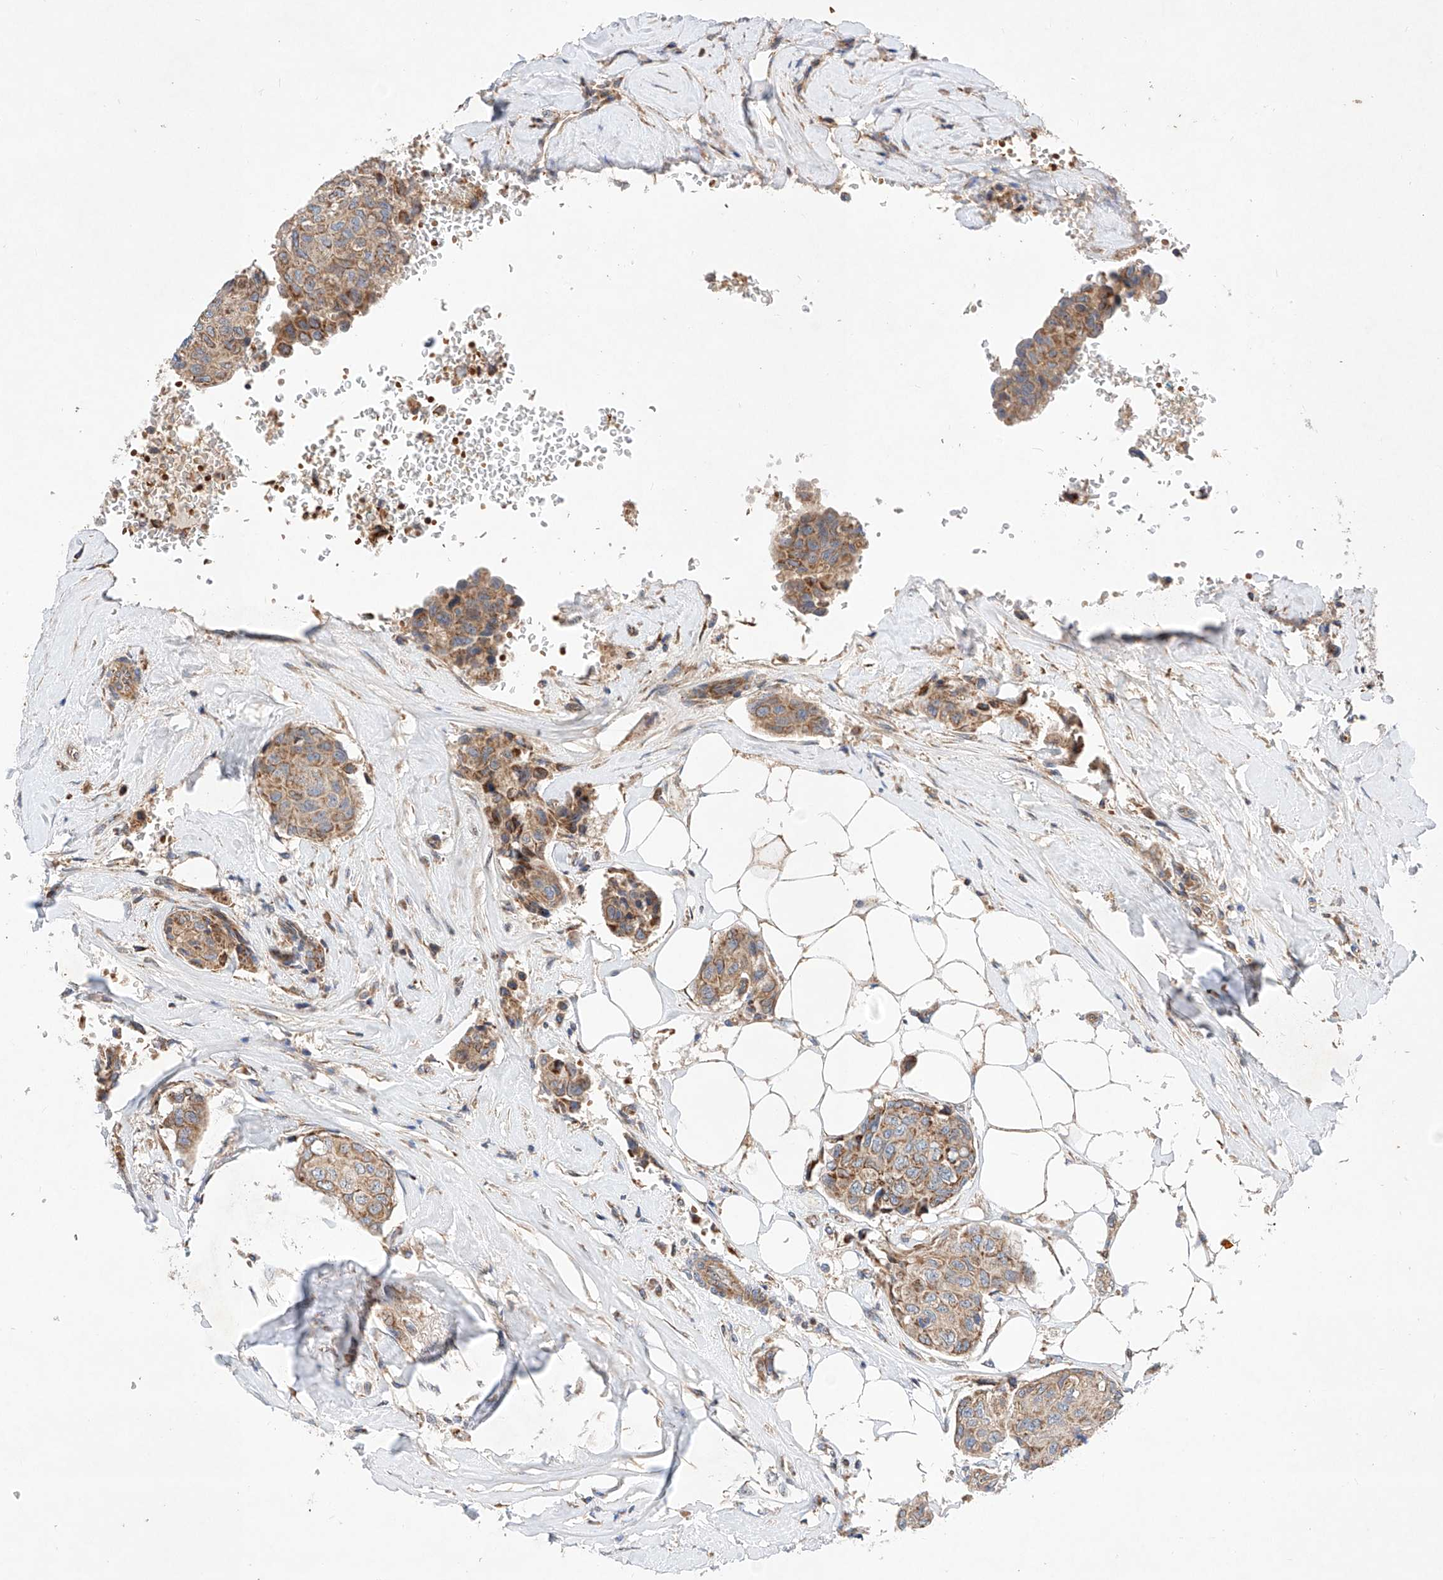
{"staining": {"intensity": "moderate", "quantity": ">75%", "location": "cytoplasmic/membranous"}, "tissue": "breast cancer", "cell_type": "Tumor cells", "image_type": "cancer", "snomed": [{"axis": "morphology", "description": "Duct carcinoma"}, {"axis": "topography", "description": "Breast"}], "caption": "Immunohistochemical staining of human breast invasive ductal carcinoma displays medium levels of moderate cytoplasmic/membranous positivity in approximately >75% of tumor cells. Immunohistochemistry stains the protein in brown and the nuclei are stained blue.", "gene": "NR1D1", "patient": {"sex": "female", "age": 80}}